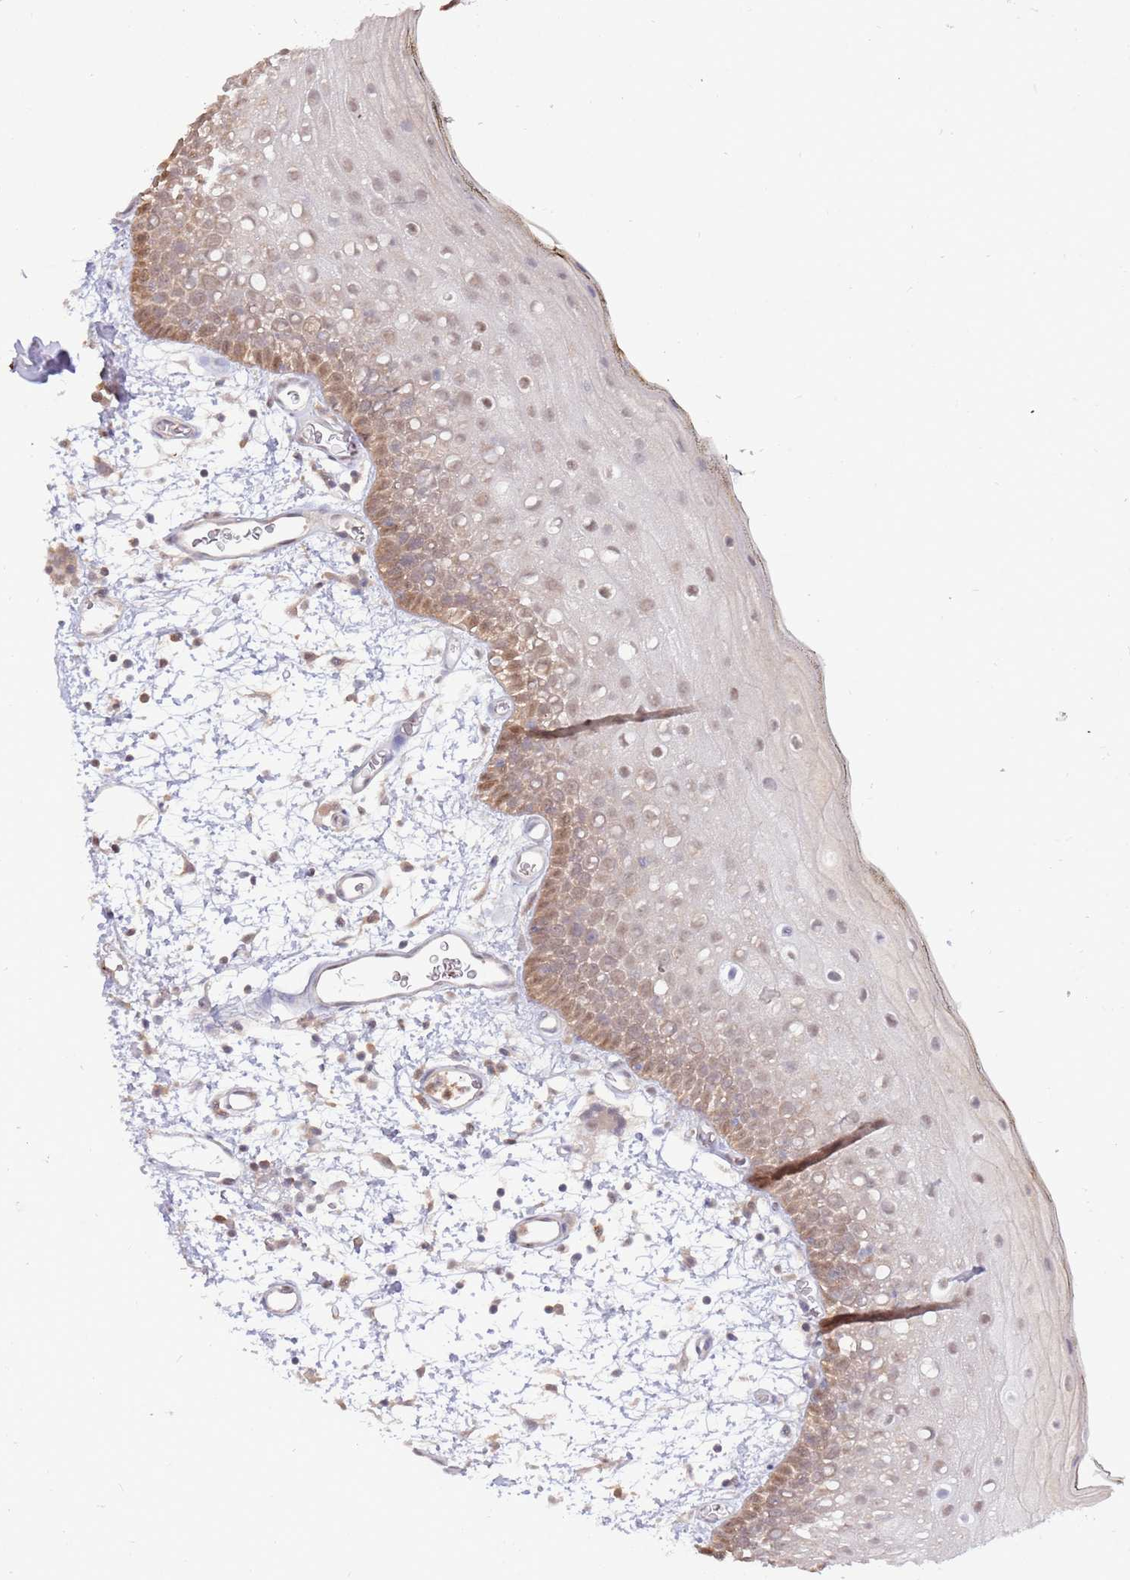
{"staining": {"intensity": "moderate", "quantity": "25%-75%", "location": "cytoplasmic/membranous,nuclear"}, "tissue": "oral mucosa", "cell_type": "Squamous epithelial cells", "image_type": "normal", "snomed": [{"axis": "morphology", "description": "Normal tissue, NOS"}, {"axis": "topography", "description": "Oral tissue"}, {"axis": "topography", "description": "Tounge, NOS"}], "caption": "Immunohistochemical staining of unremarkable human oral mucosa reveals 25%-75% levels of moderate cytoplasmic/membranous,nuclear protein expression in approximately 25%-75% of squamous epithelial cells.", "gene": "AP5S1", "patient": {"sex": "female", "age": 81}}